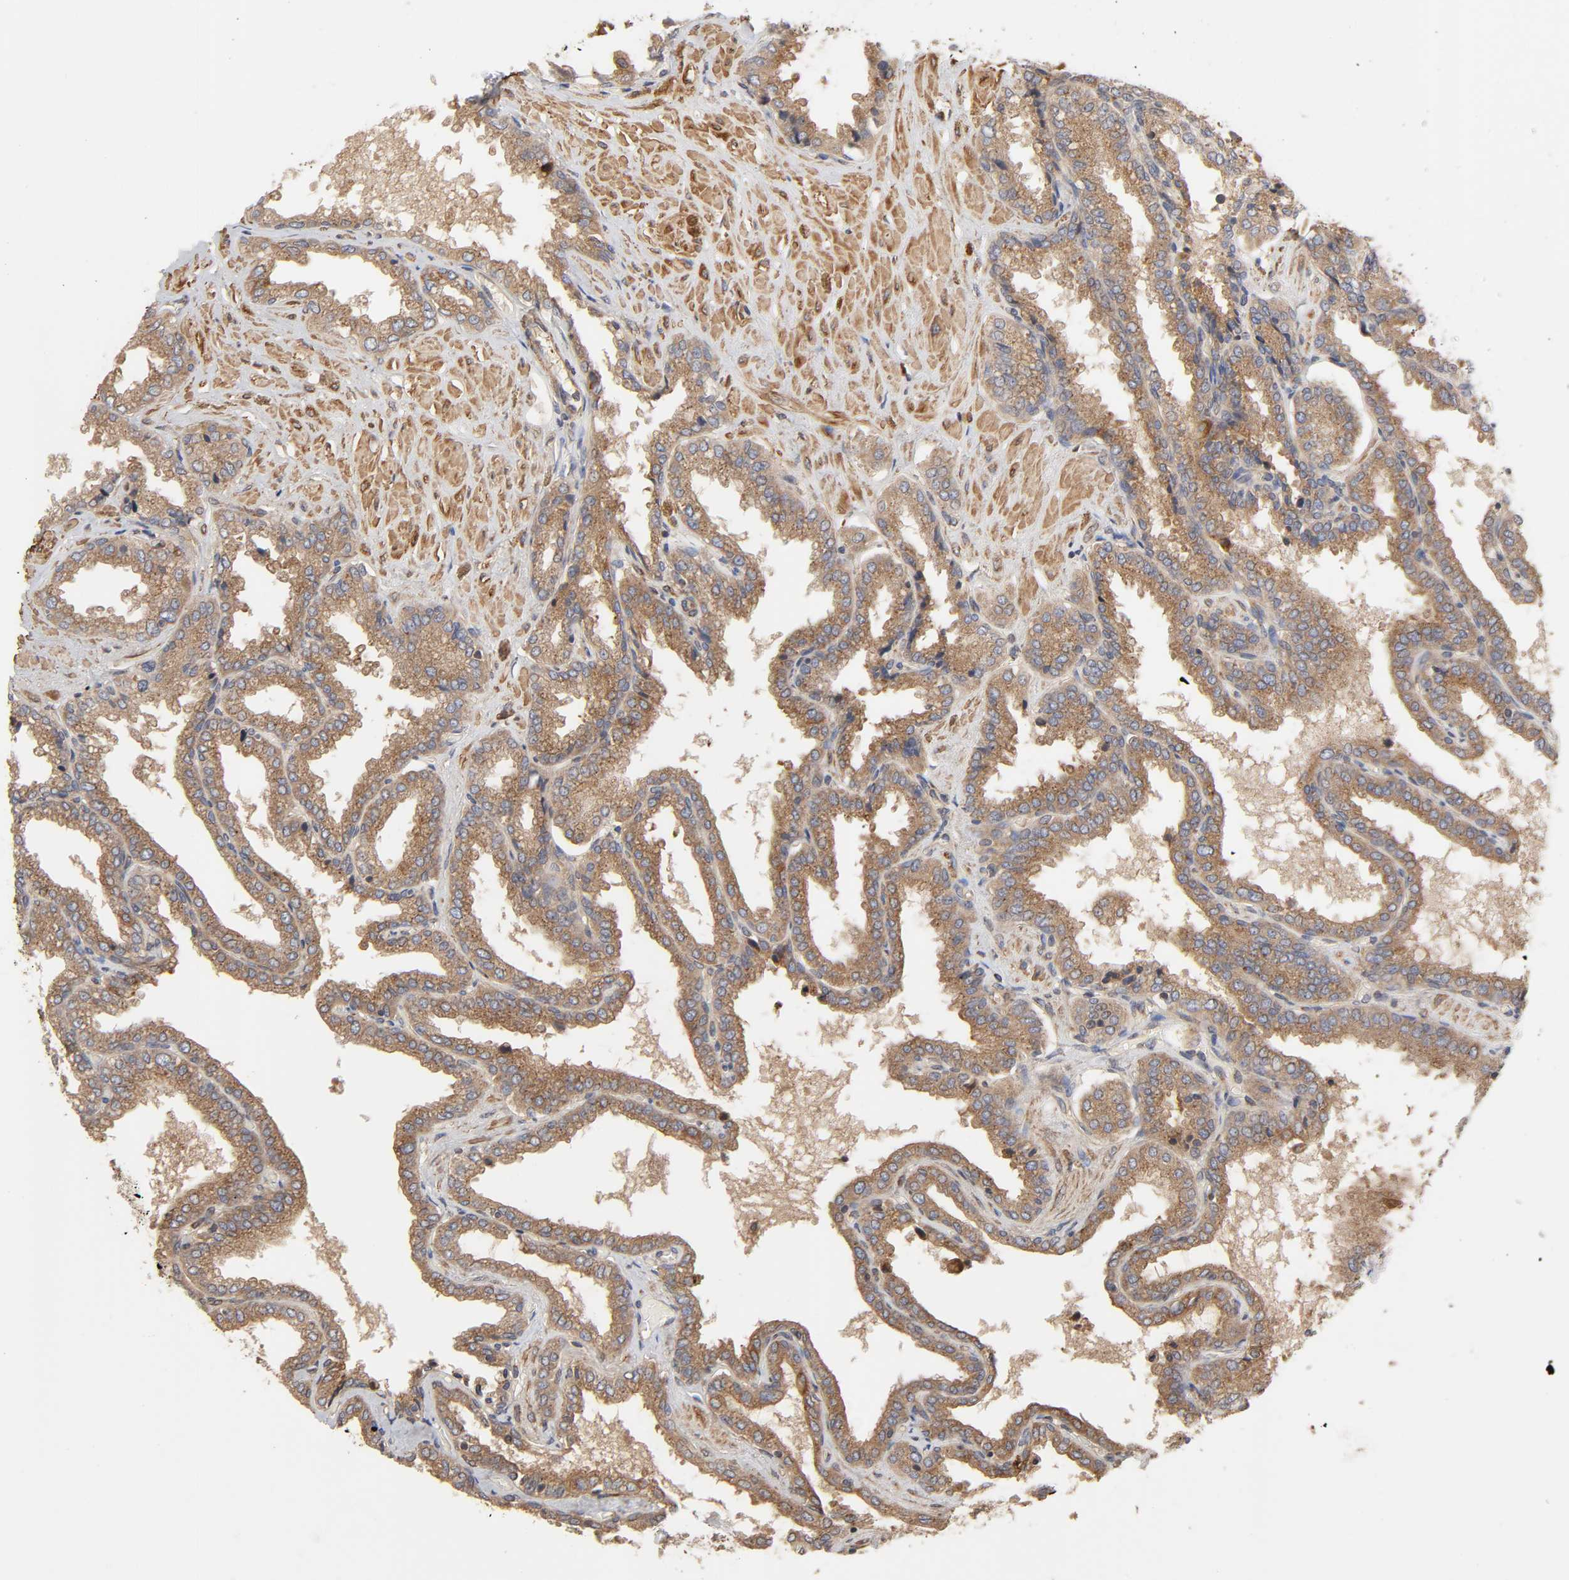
{"staining": {"intensity": "moderate", "quantity": ">75%", "location": "cytoplasmic/membranous"}, "tissue": "seminal vesicle", "cell_type": "Glandular cells", "image_type": "normal", "snomed": [{"axis": "morphology", "description": "Normal tissue, NOS"}, {"axis": "topography", "description": "Seminal veicle"}], "caption": "Seminal vesicle stained with a brown dye displays moderate cytoplasmic/membranous positive positivity in approximately >75% of glandular cells.", "gene": "GNPTG", "patient": {"sex": "male", "age": 46}}